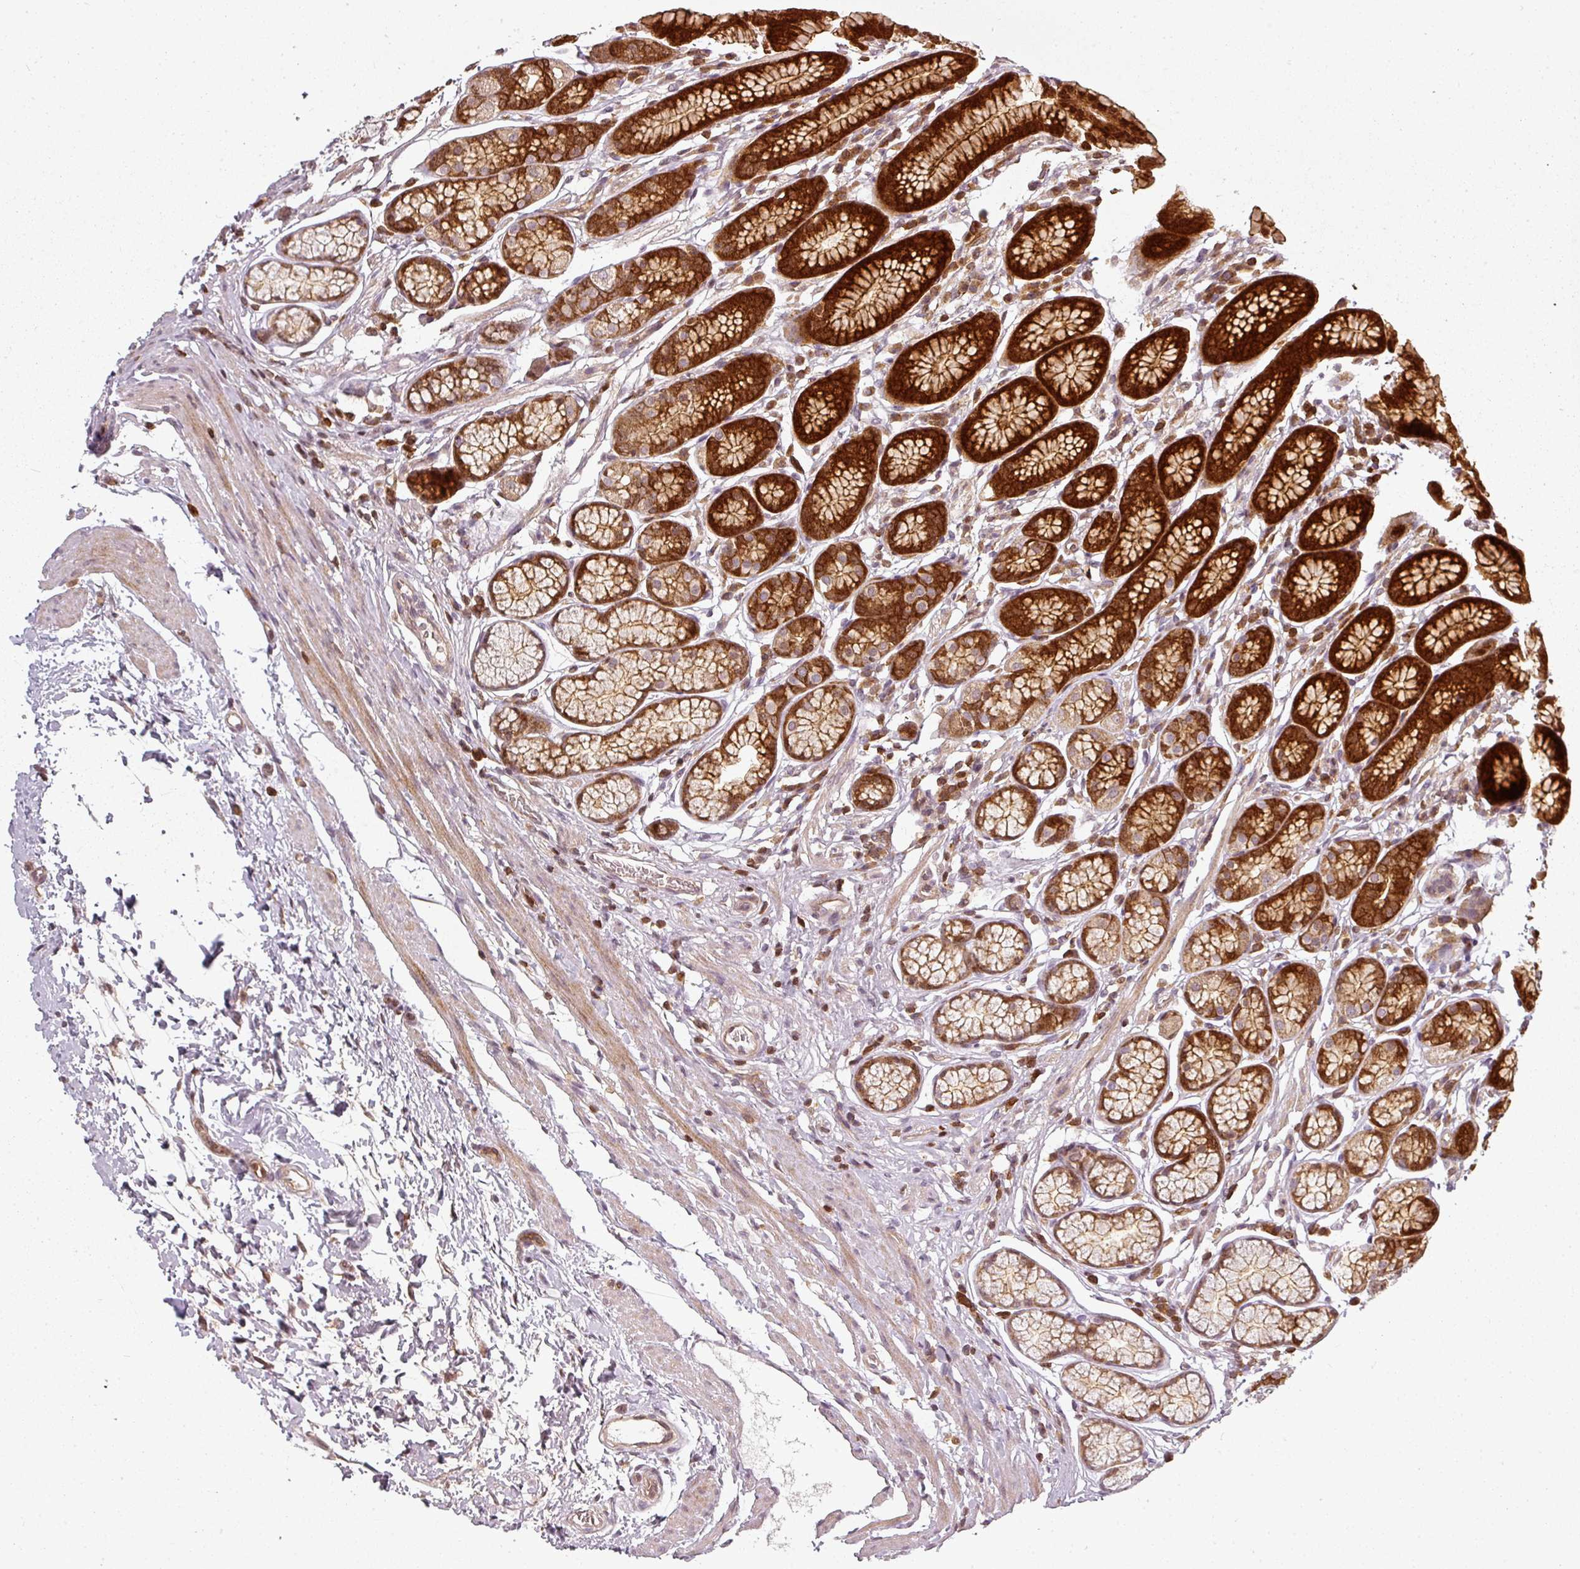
{"staining": {"intensity": "strong", "quantity": "25%-75%", "location": "cytoplasmic/membranous"}, "tissue": "stomach", "cell_type": "Glandular cells", "image_type": "normal", "snomed": [{"axis": "morphology", "description": "Normal tissue, NOS"}, {"axis": "topography", "description": "Stomach"}], "caption": "A histopathology image showing strong cytoplasmic/membranous expression in about 25%-75% of glandular cells in normal stomach, as visualized by brown immunohistochemical staining.", "gene": "CLIC1", "patient": {"sex": "male", "age": 42}}